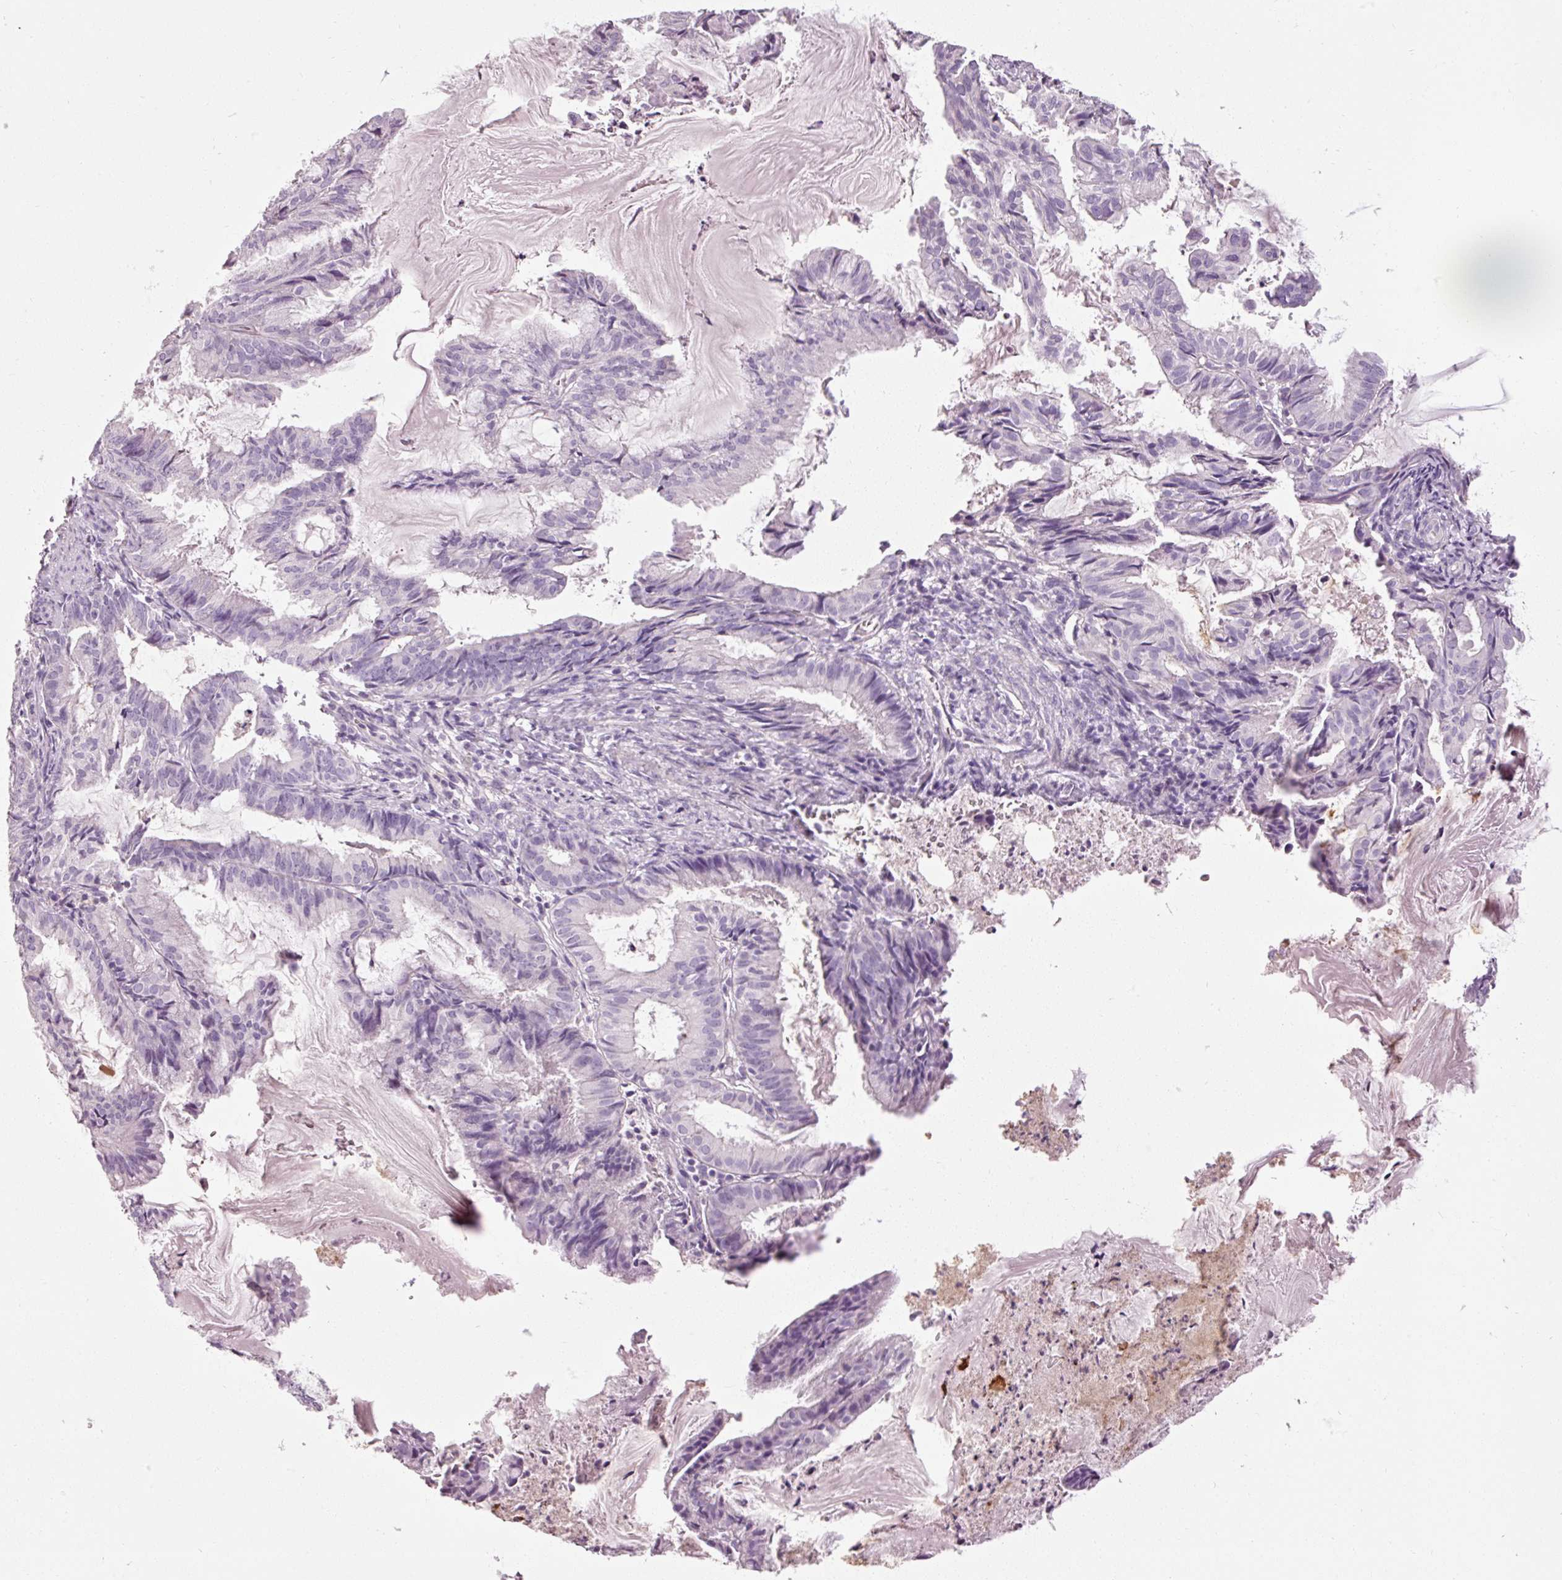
{"staining": {"intensity": "negative", "quantity": "none", "location": "none"}, "tissue": "endometrial cancer", "cell_type": "Tumor cells", "image_type": "cancer", "snomed": [{"axis": "morphology", "description": "Adenocarcinoma, NOS"}, {"axis": "topography", "description": "Endometrium"}], "caption": "High power microscopy photomicrograph of an immunohistochemistry (IHC) micrograph of endometrial cancer (adenocarcinoma), revealing no significant expression in tumor cells. (Brightfield microscopy of DAB IHC at high magnification).", "gene": "MUC5AC", "patient": {"sex": "female", "age": 86}}